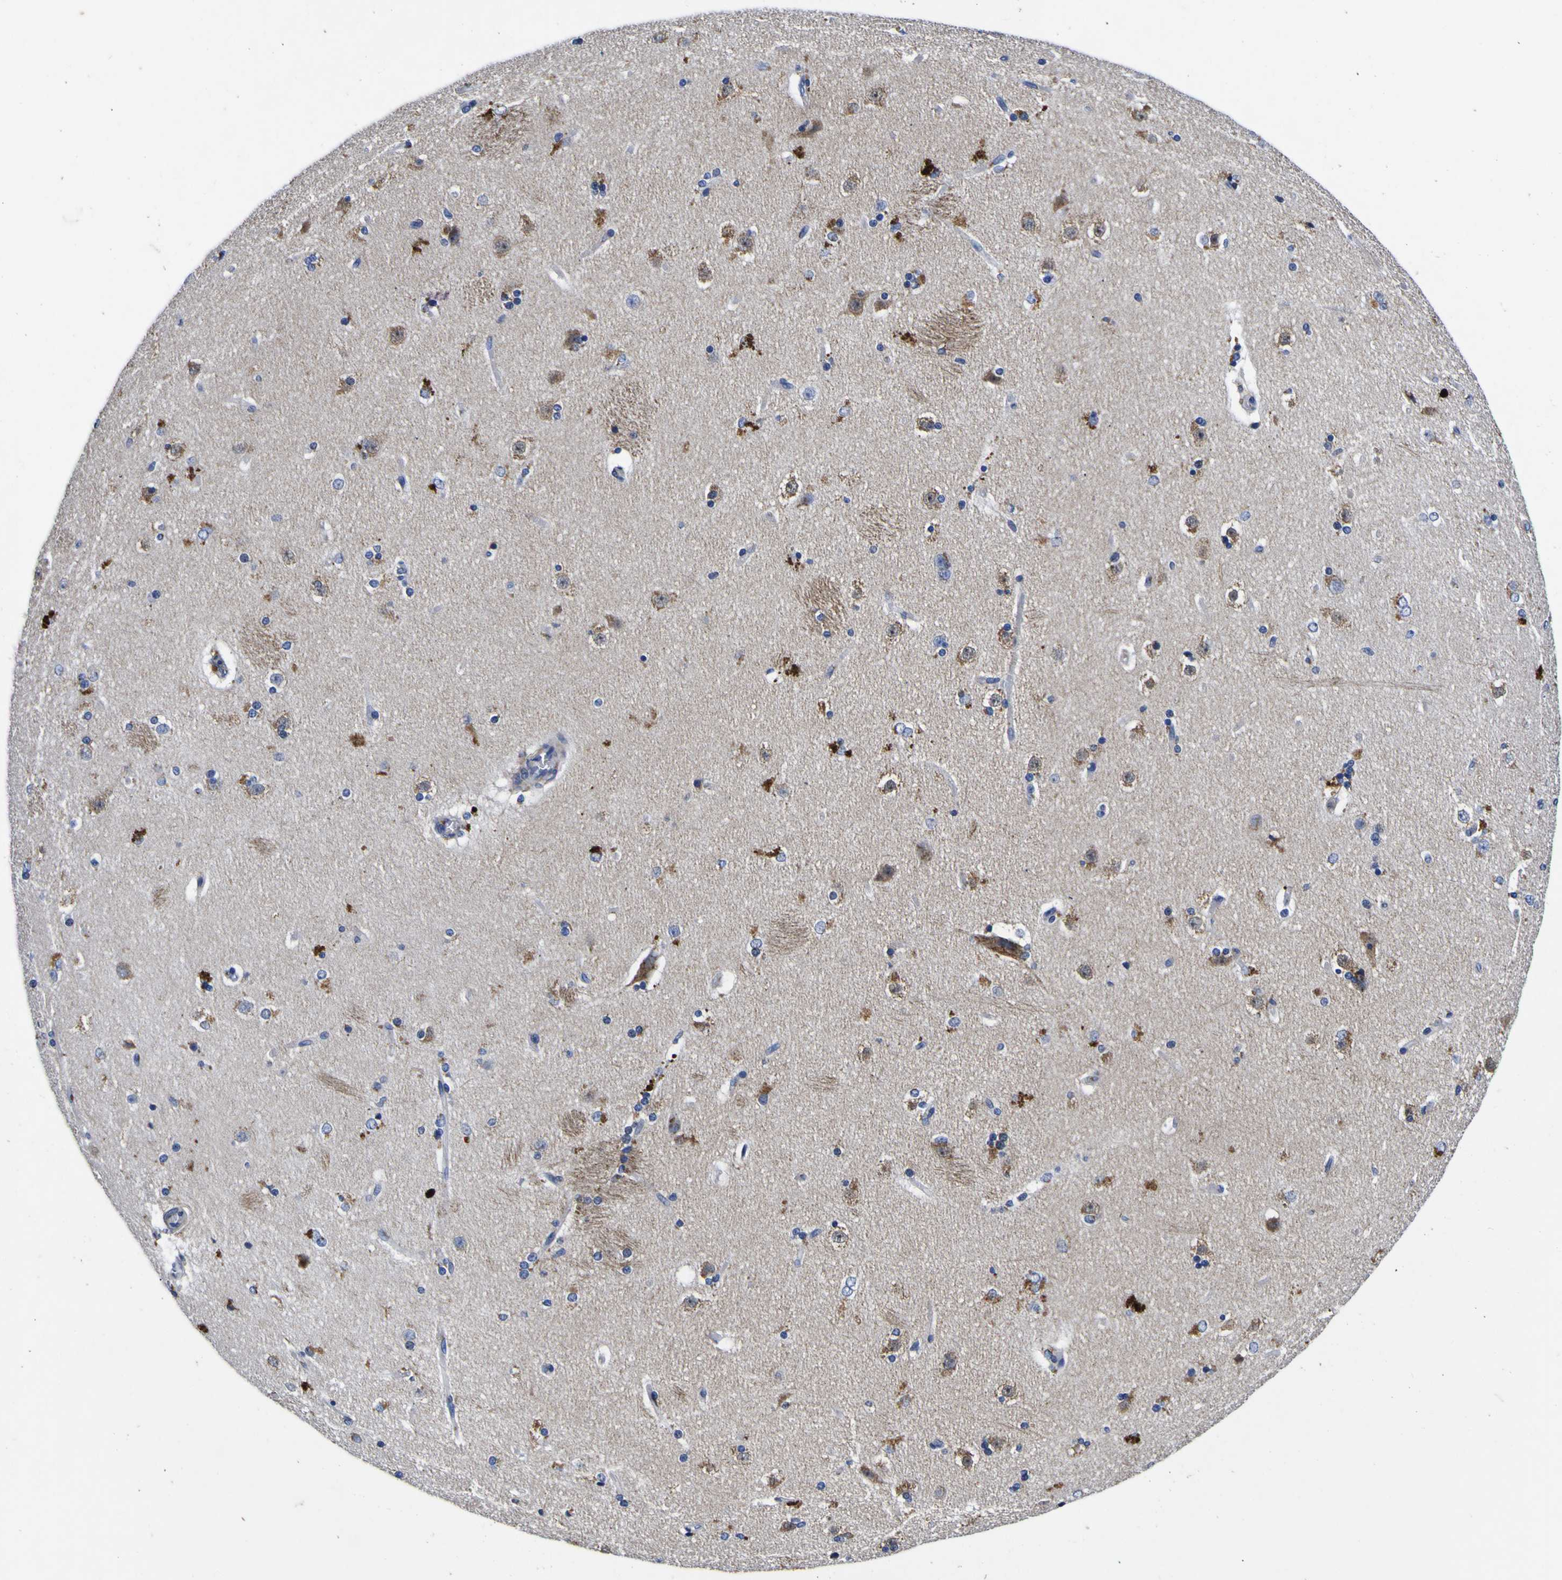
{"staining": {"intensity": "negative", "quantity": "none", "location": "none"}, "tissue": "caudate", "cell_type": "Glial cells", "image_type": "normal", "snomed": [{"axis": "morphology", "description": "Adenocarcinoma, NOS"}, {"axis": "topography", "description": "Endometrium"}], "caption": "High magnification brightfield microscopy of normal caudate stained with DAB (3,3'-diaminobenzidine) (brown) and counterstained with hematoxylin (blue): glial cells show no significant staining. (DAB (3,3'-diaminobenzidine) IHC with hematoxylin counter stain).", "gene": "COA1", "patient": {"sex": "female", "age": 68}}